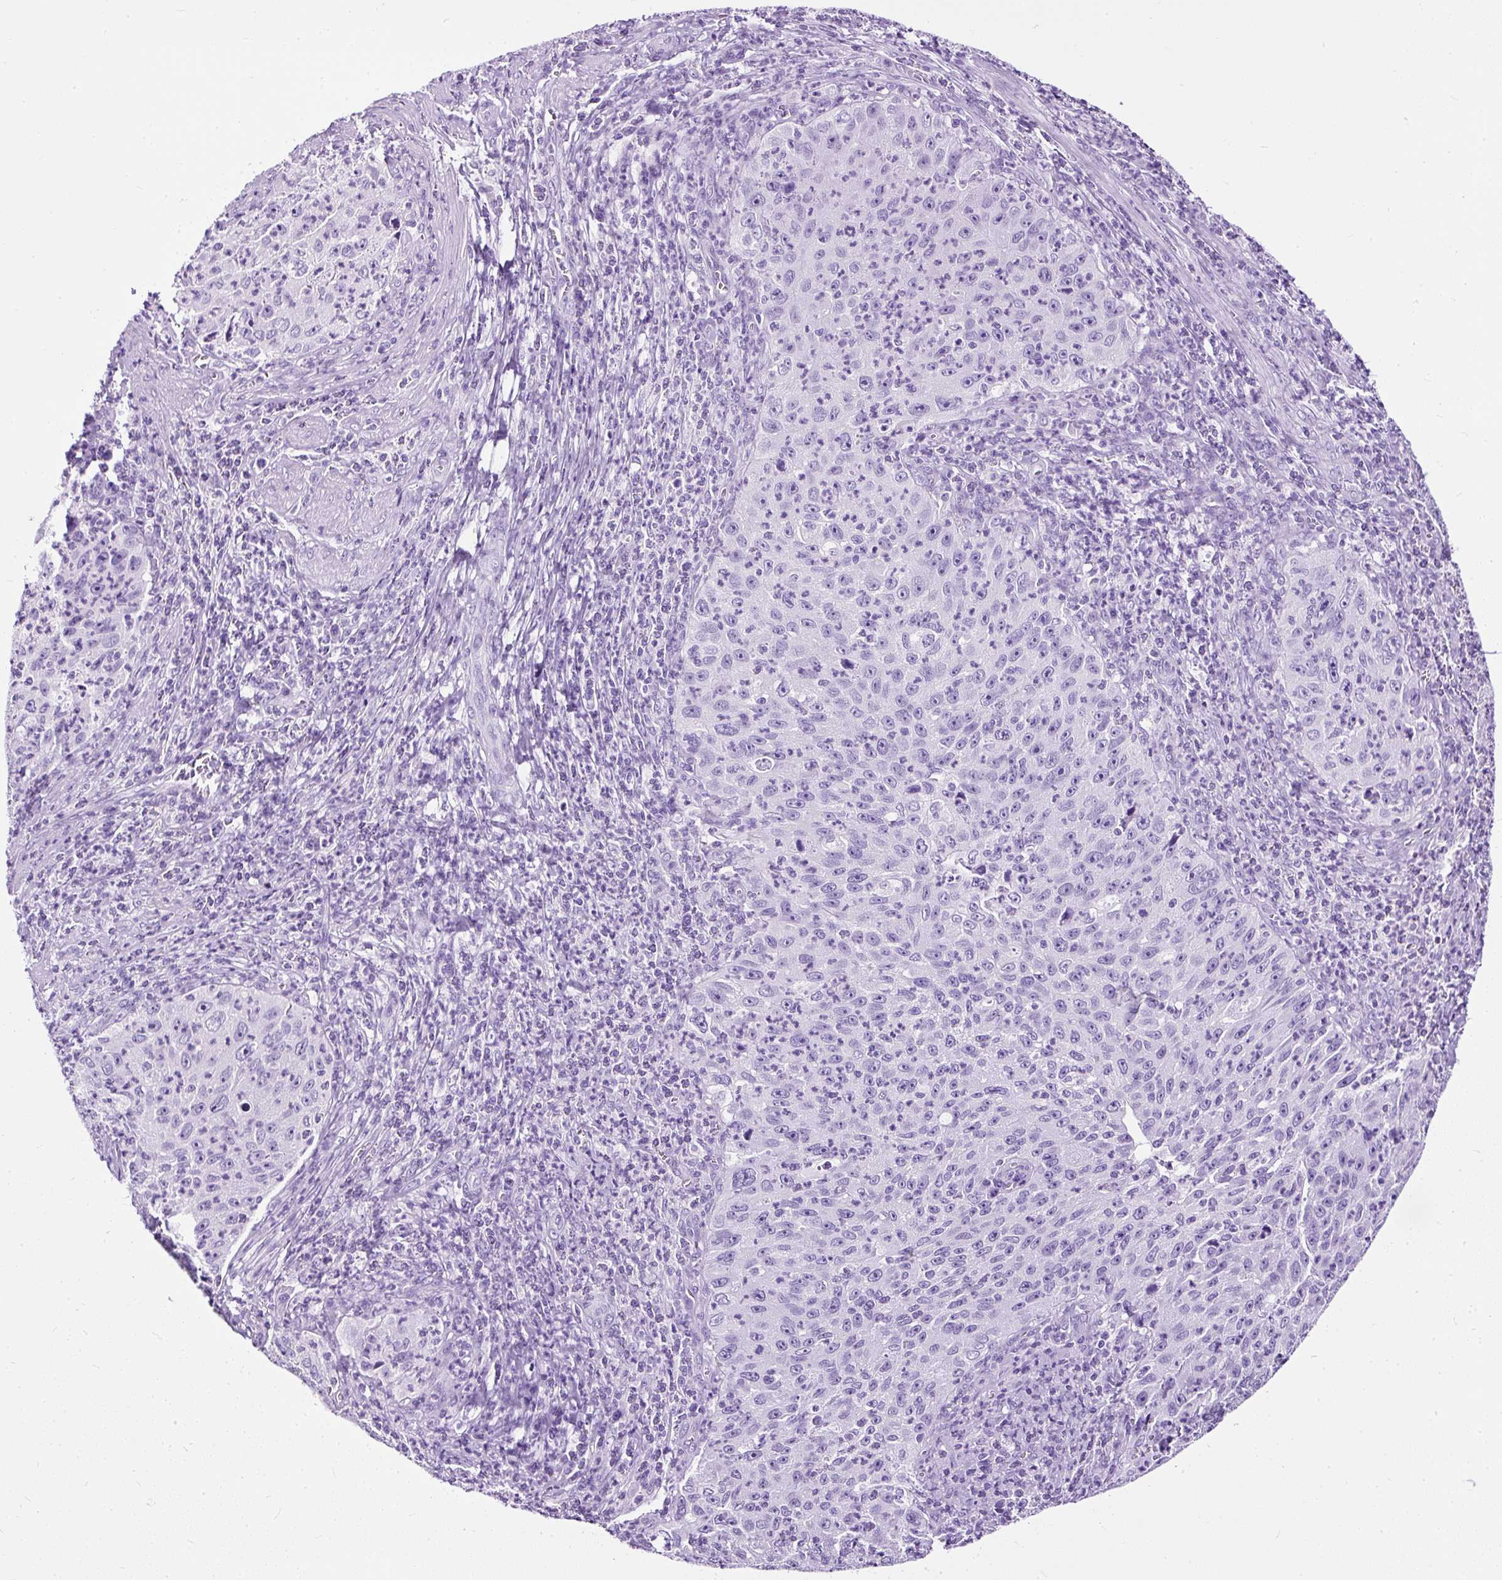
{"staining": {"intensity": "negative", "quantity": "none", "location": "none"}, "tissue": "cervical cancer", "cell_type": "Tumor cells", "image_type": "cancer", "snomed": [{"axis": "morphology", "description": "Squamous cell carcinoma, NOS"}, {"axis": "topography", "description": "Cervix"}], "caption": "Photomicrograph shows no protein positivity in tumor cells of cervical cancer tissue.", "gene": "NTS", "patient": {"sex": "female", "age": 30}}